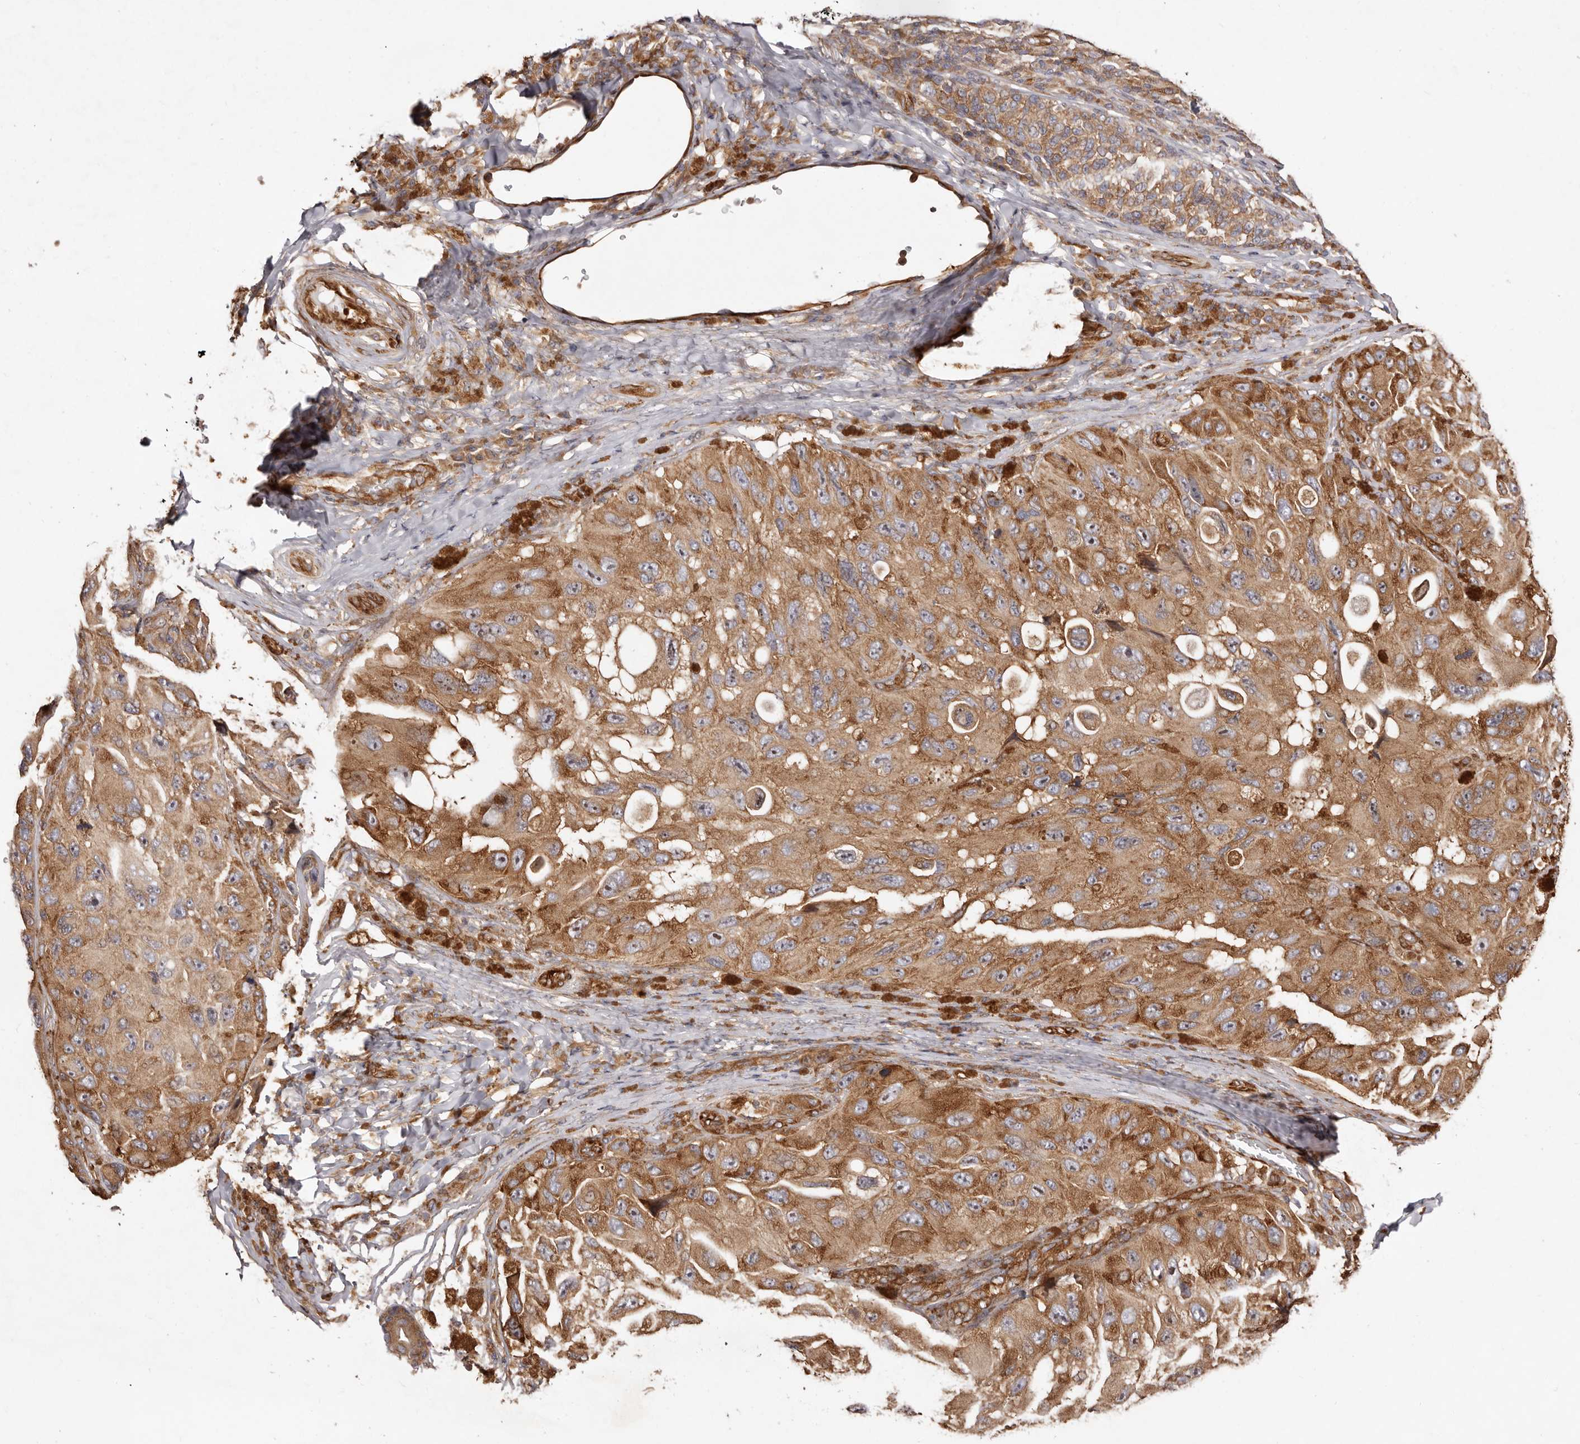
{"staining": {"intensity": "moderate", "quantity": ">75%", "location": "cytoplasmic/membranous,nuclear"}, "tissue": "melanoma", "cell_type": "Tumor cells", "image_type": "cancer", "snomed": [{"axis": "morphology", "description": "Malignant melanoma, NOS"}, {"axis": "topography", "description": "Skin"}], "caption": "Brown immunohistochemical staining in malignant melanoma reveals moderate cytoplasmic/membranous and nuclear positivity in approximately >75% of tumor cells. Immunohistochemistry (ihc) stains the protein of interest in brown and the nuclei are stained blue.", "gene": "RPS6", "patient": {"sex": "female", "age": 73}}